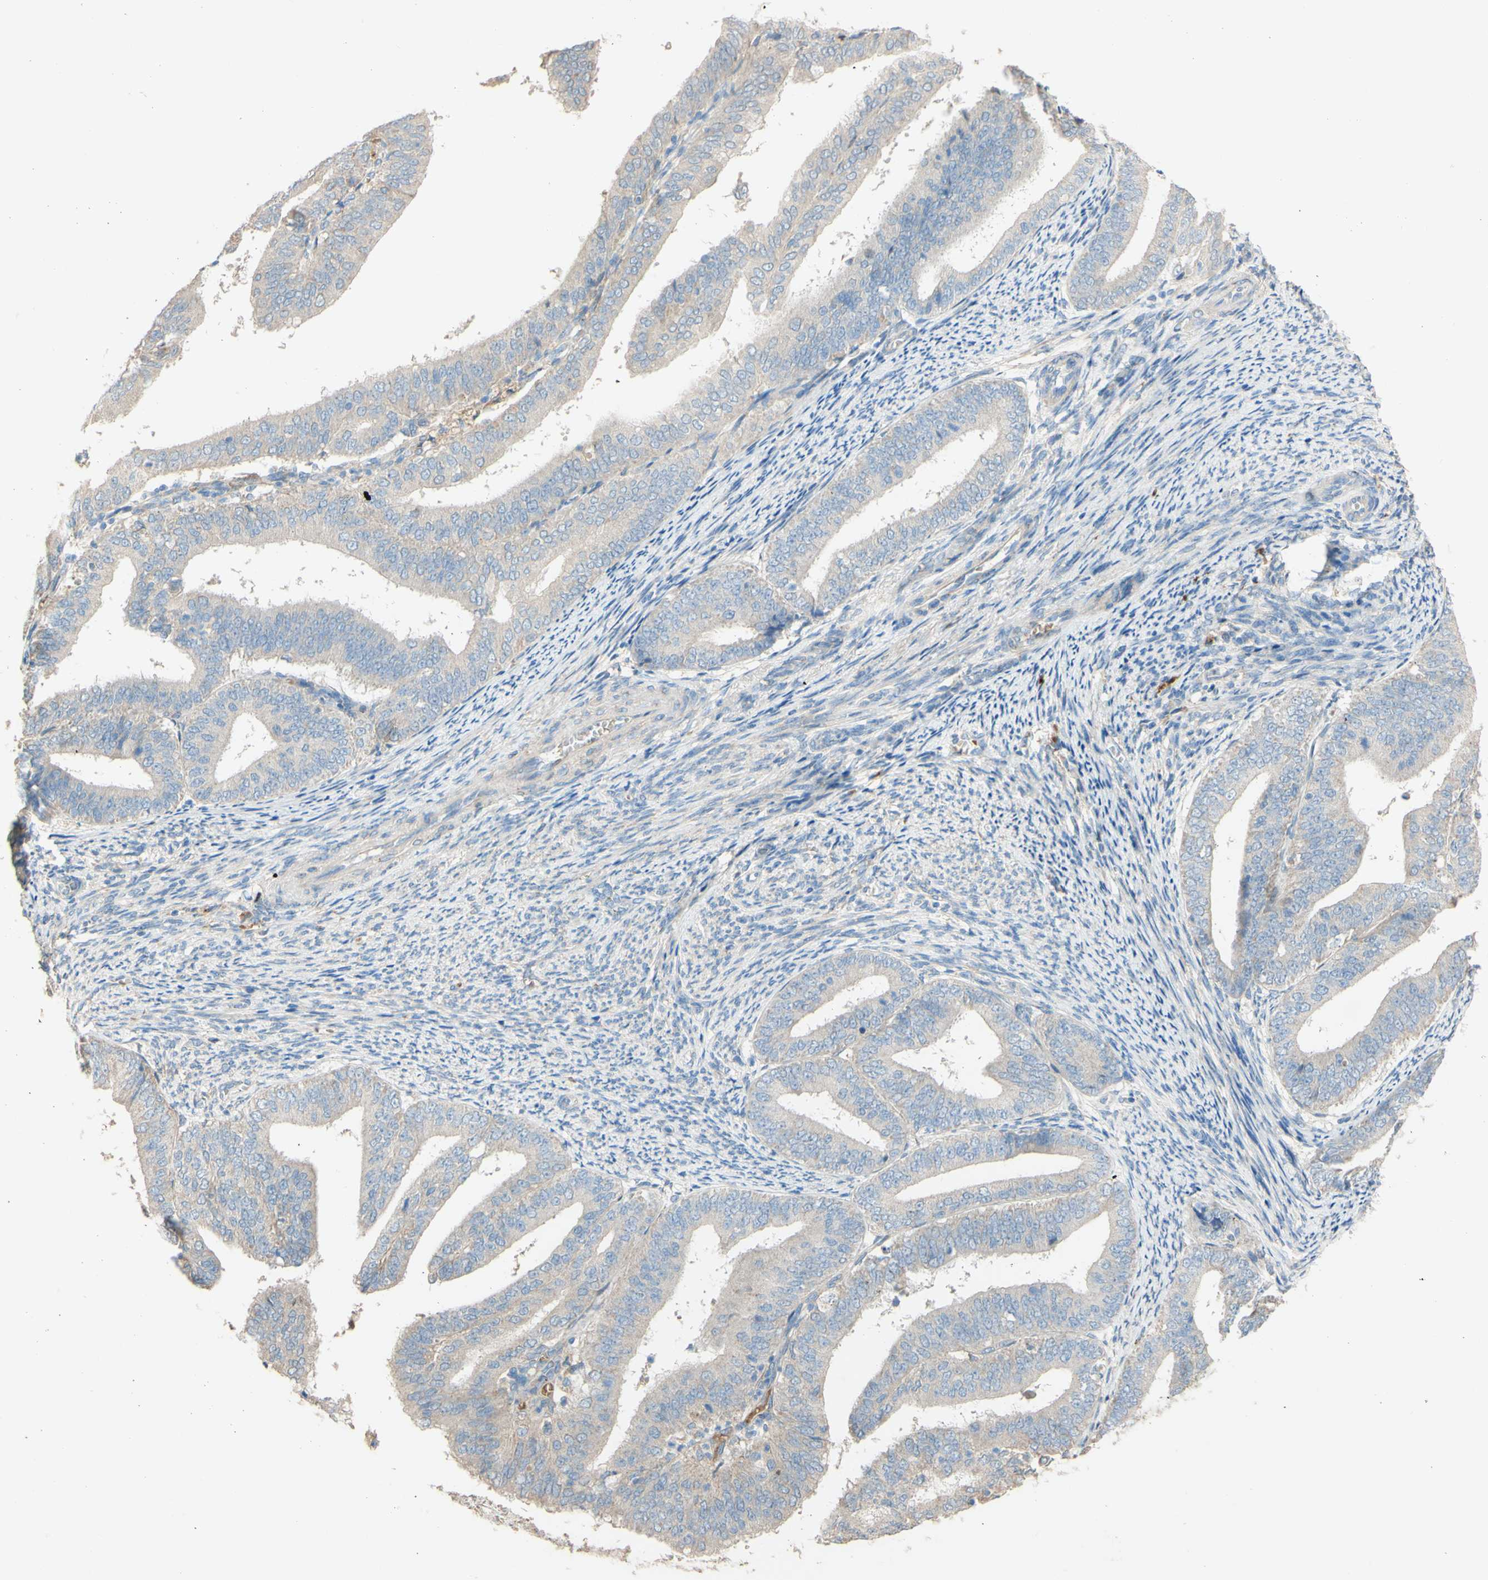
{"staining": {"intensity": "weak", "quantity": "<25%", "location": "cytoplasmic/membranous"}, "tissue": "endometrial cancer", "cell_type": "Tumor cells", "image_type": "cancer", "snomed": [{"axis": "morphology", "description": "Adenocarcinoma, NOS"}, {"axis": "topography", "description": "Endometrium"}], "caption": "Immunohistochemistry micrograph of neoplastic tissue: adenocarcinoma (endometrial) stained with DAB reveals no significant protein expression in tumor cells. (Stains: DAB (3,3'-diaminobenzidine) IHC with hematoxylin counter stain, Microscopy: brightfield microscopy at high magnification).", "gene": "DKK3", "patient": {"sex": "female", "age": 63}}